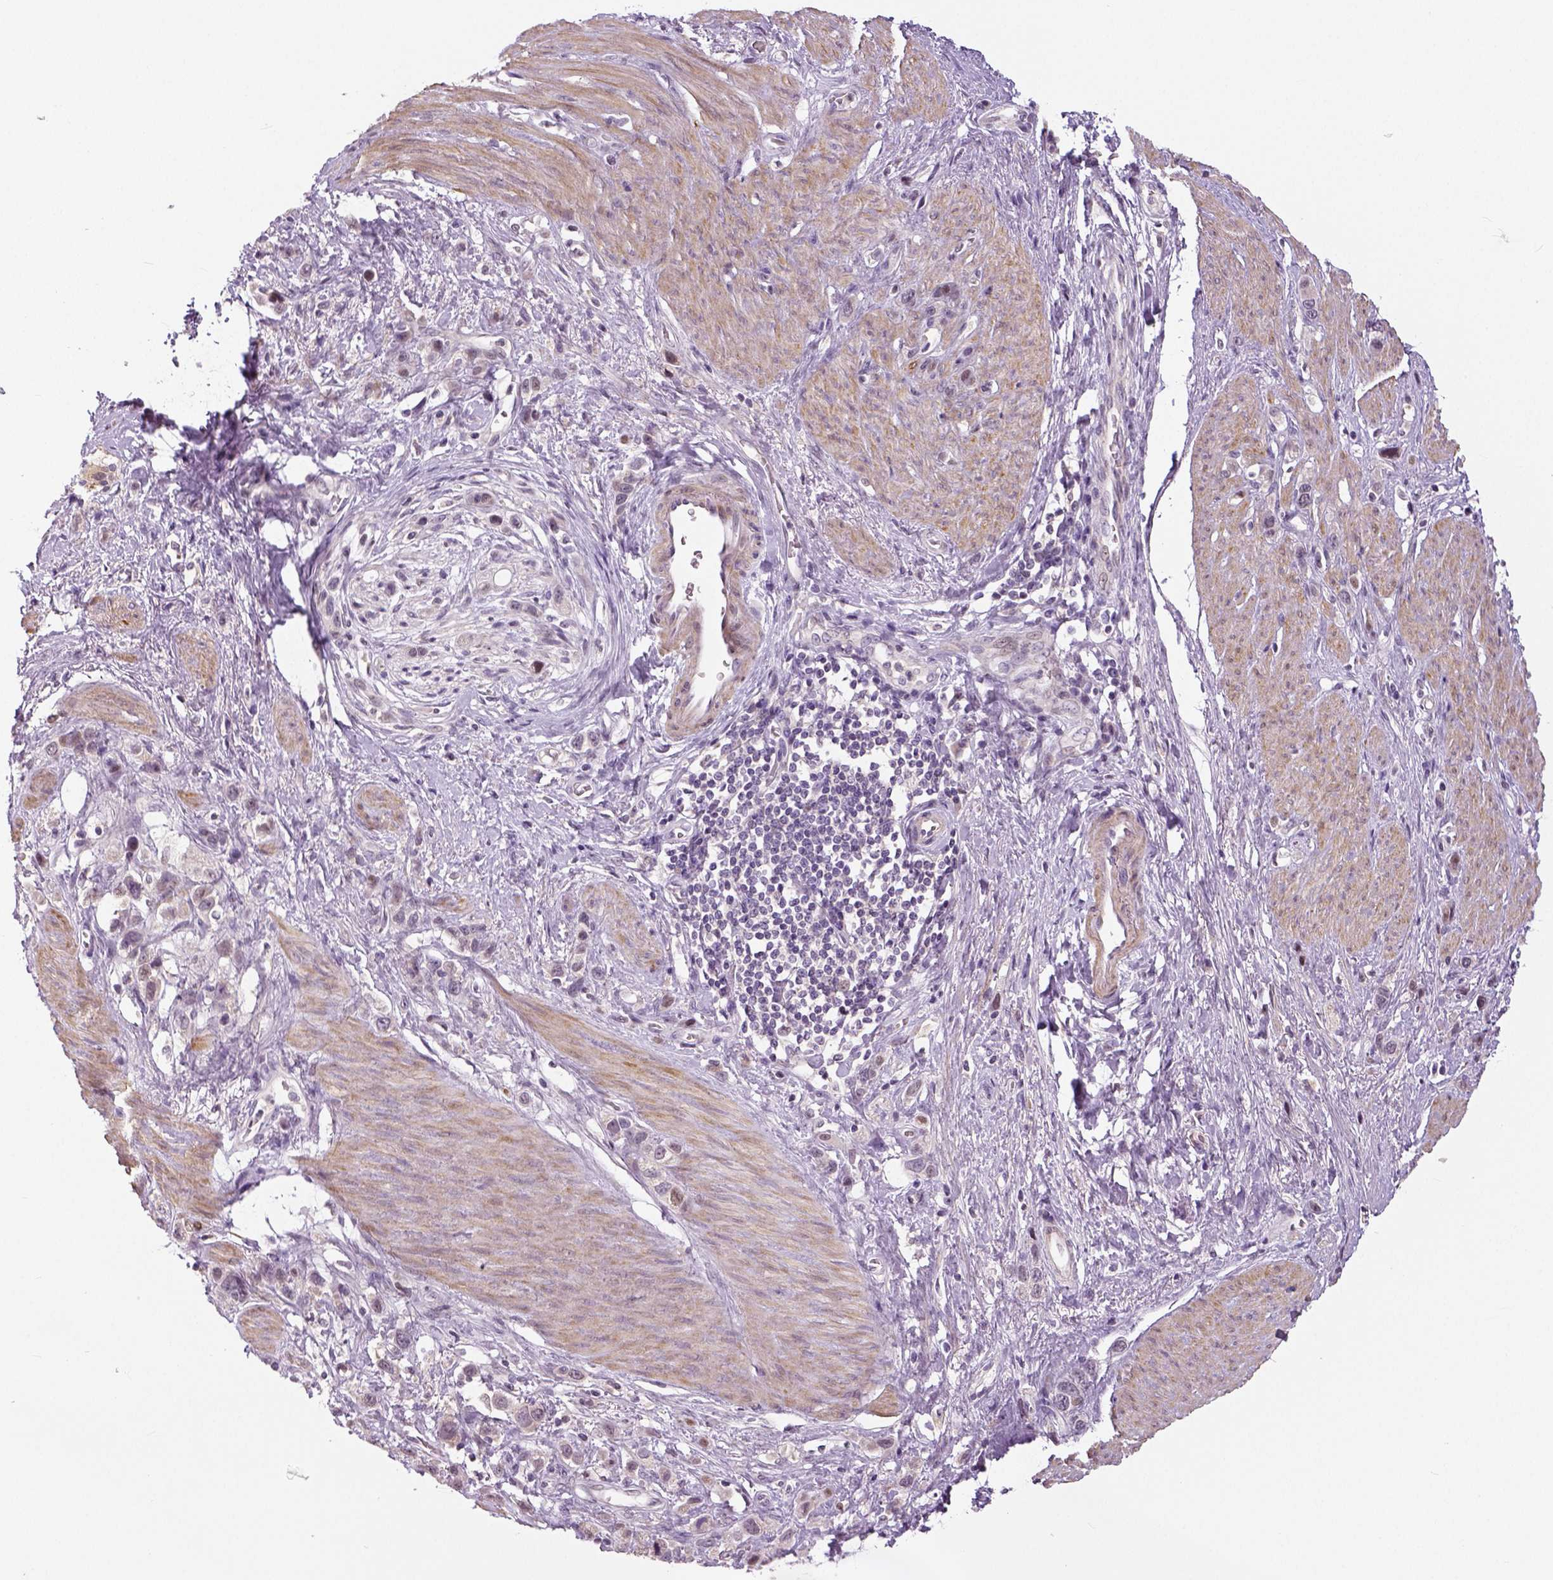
{"staining": {"intensity": "negative", "quantity": "none", "location": "none"}, "tissue": "stomach cancer", "cell_type": "Tumor cells", "image_type": "cancer", "snomed": [{"axis": "morphology", "description": "Adenocarcinoma, NOS"}, {"axis": "topography", "description": "Stomach"}], "caption": "Human stomach adenocarcinoma stained for a protein using IHC shows no expression in tumor cells.", "gene": "NECAB1", "patient": {"sex": "female", "age": 65}}